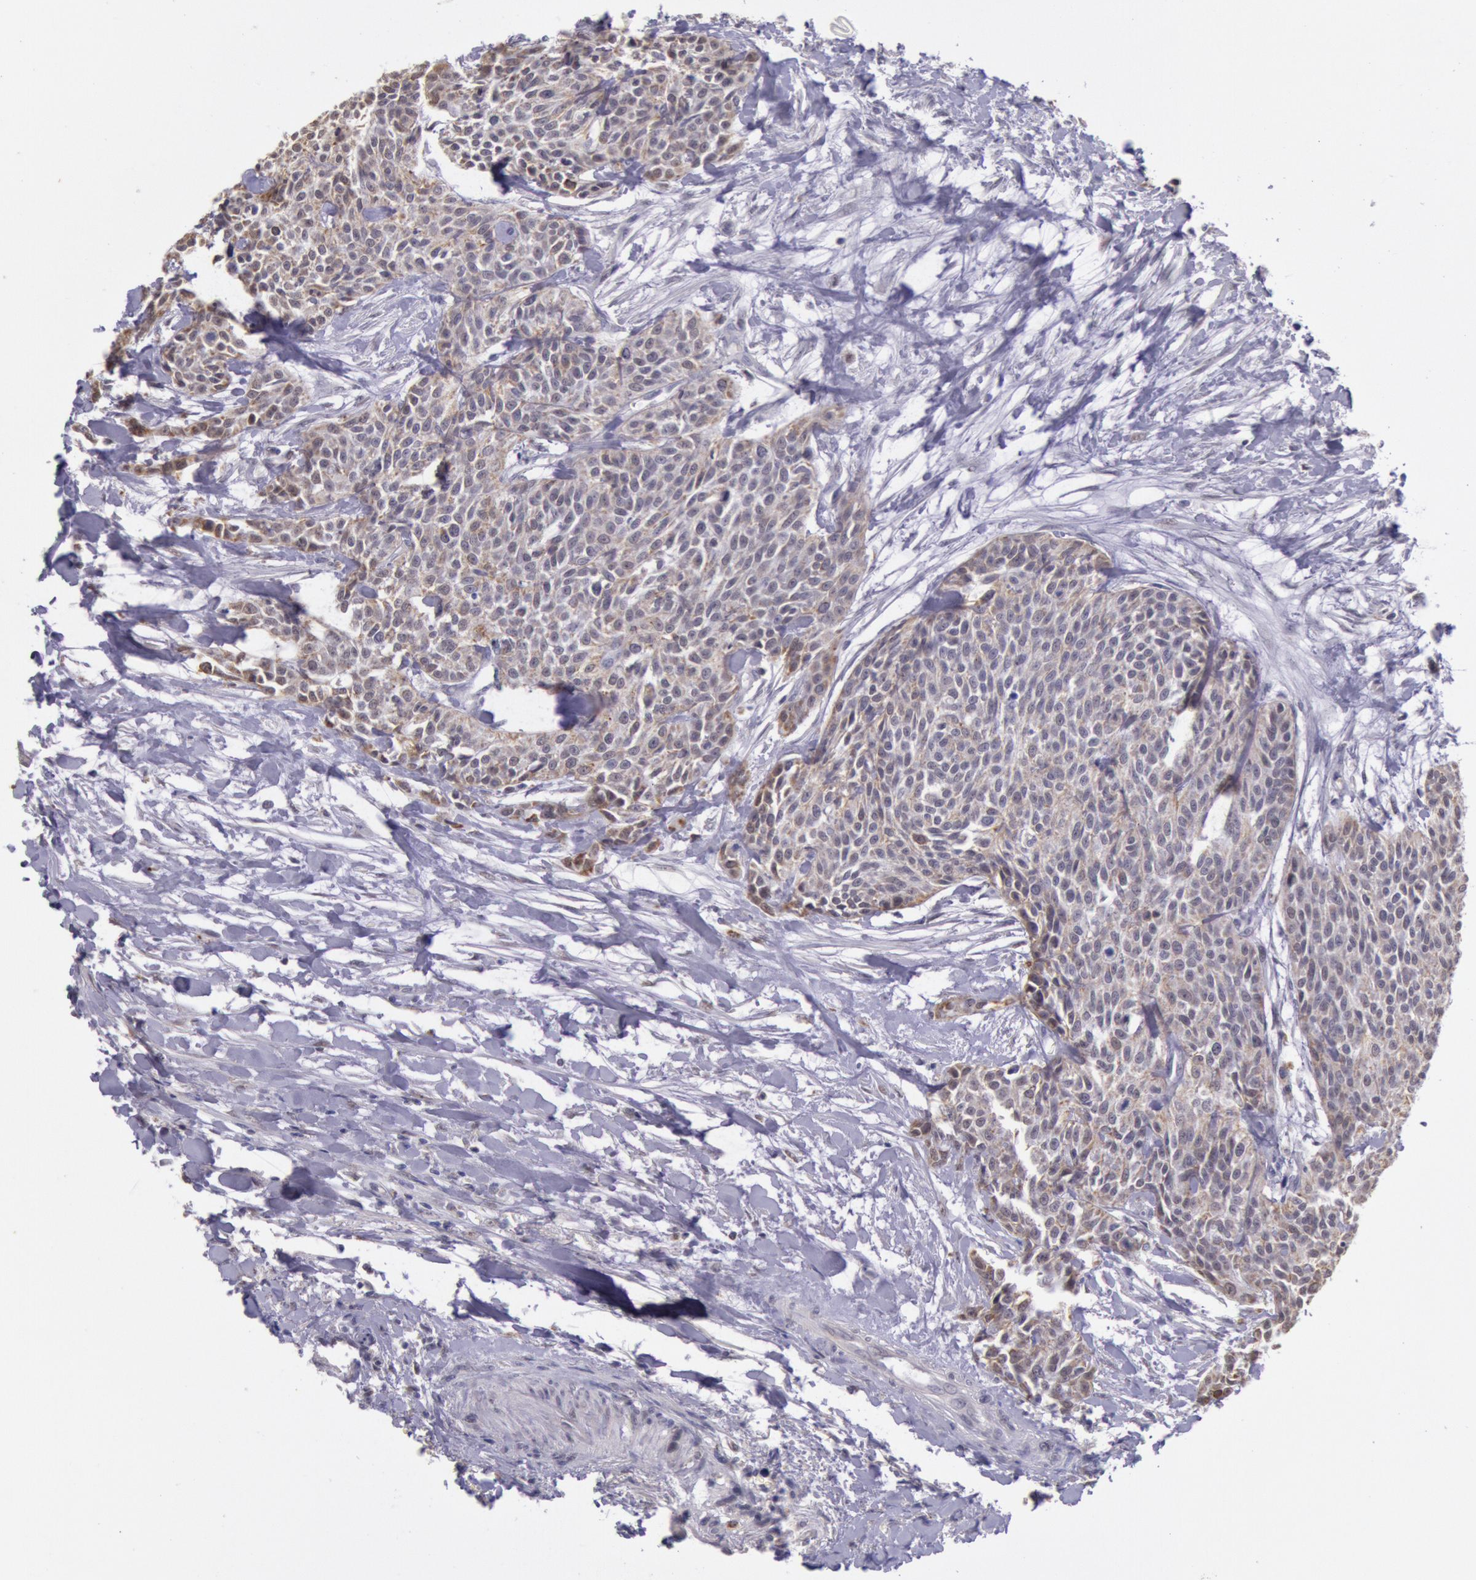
{"staining": {"intensity": "moderate", "quantity": "25%-75%", "location": "cytoplasmic/membranous"}, "tissue": "urothelial cancer", "cell_type": "Tumor cells", "image_type": "cancer", "snomed": [{"axis": "morphology", "description": "Urothelial carcinoma, High grade"}, {"axis": "topography", "description": "Urinary bladder"}], "caption": "Brown immunohistochemical staining in human urothelial cancer displays moderate cytoplasmic/membranous positivity in about 25%-75% of tumor cells.", "gene": "FRMD6", "patient": {"sex": "male", "age": 56}}